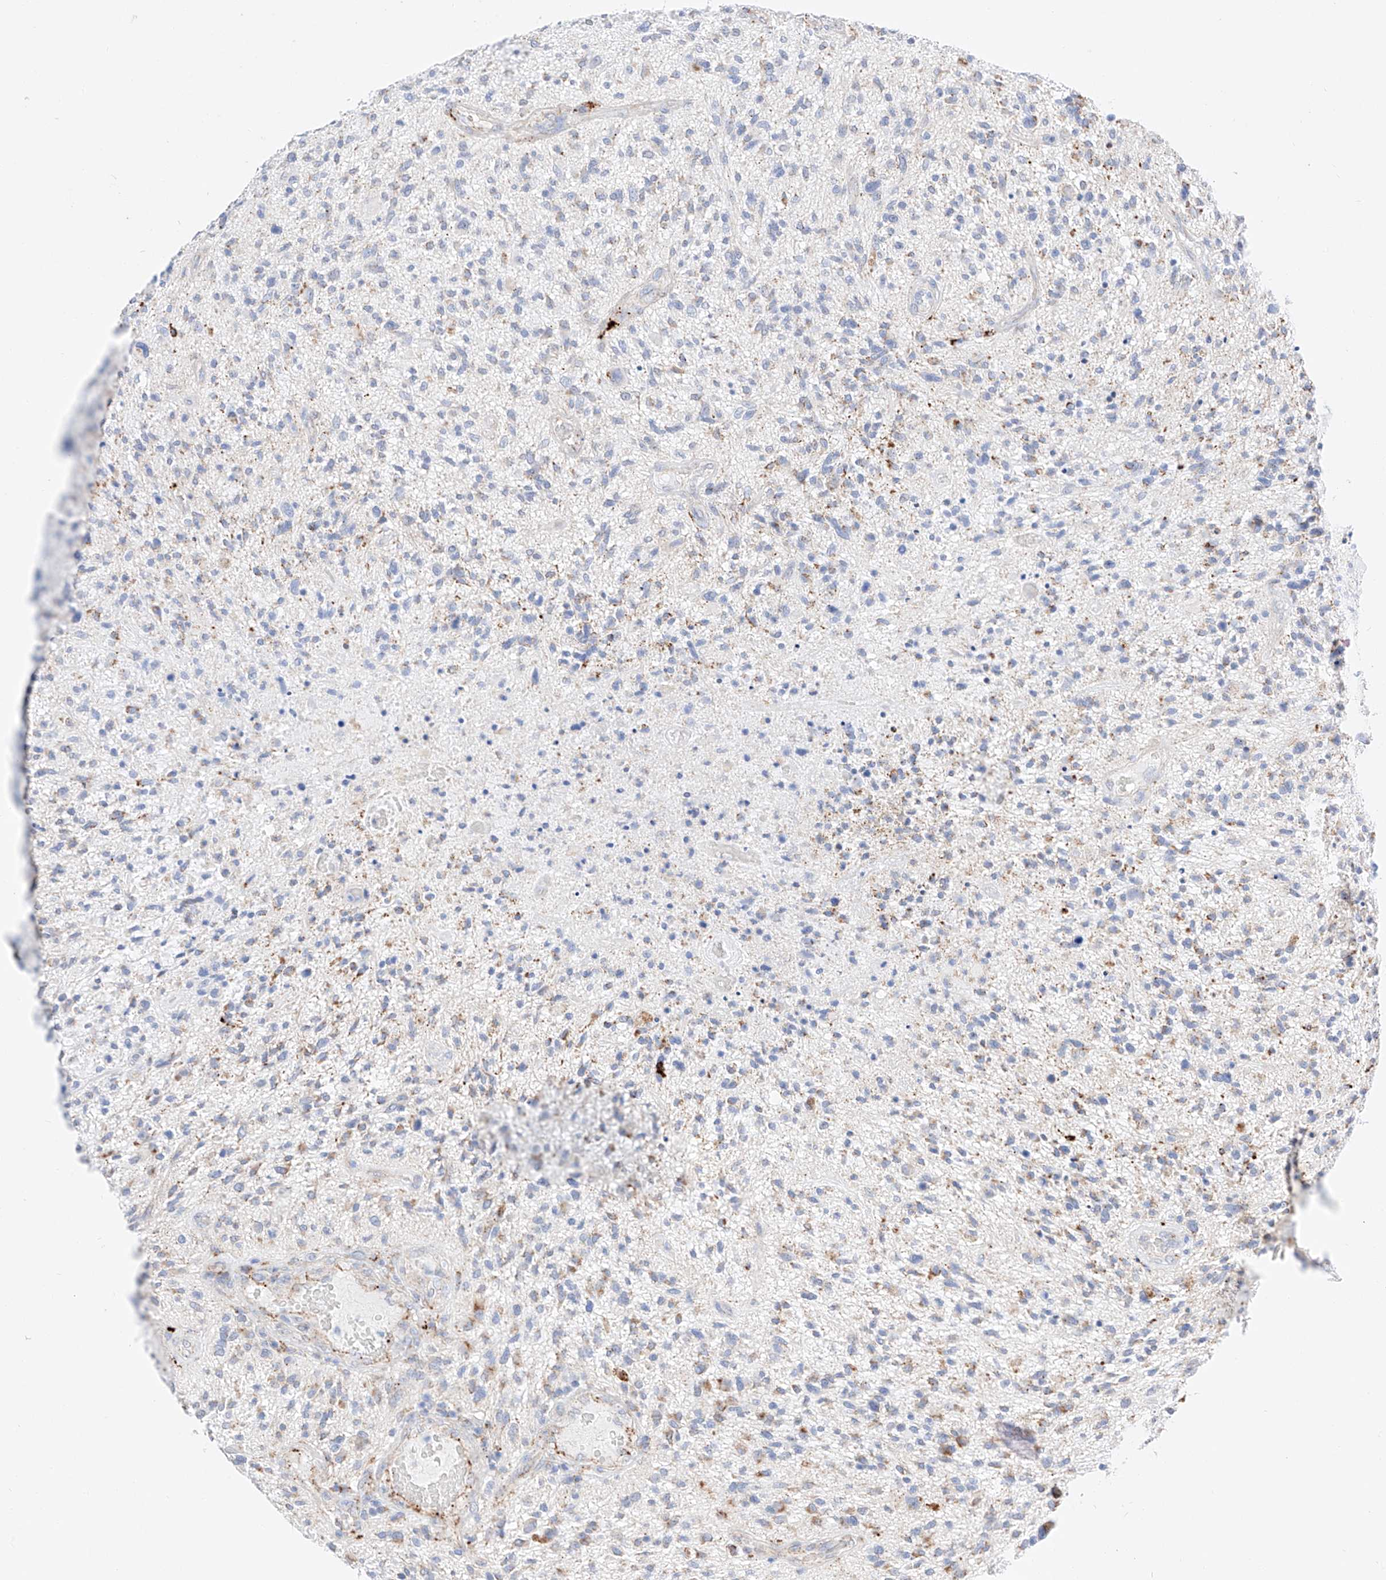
{"staining": {"intensity": "negative", "quantity": "none", "location": "none"}, "tissue": "glioma", "cell_type": "Tumor cells", "image_type": "cancer", "snomed": [{"axis": "morphology", "description": "Glioma, malignant, High grade"}, {"axis": "topography", "description": "Brain"}], "caption": "Glioma was stained to show a protein in brown. There is no significant staining in tumor cells.", "gene": "C6orf62", "patient": {"sex": "male", "age": 47}}